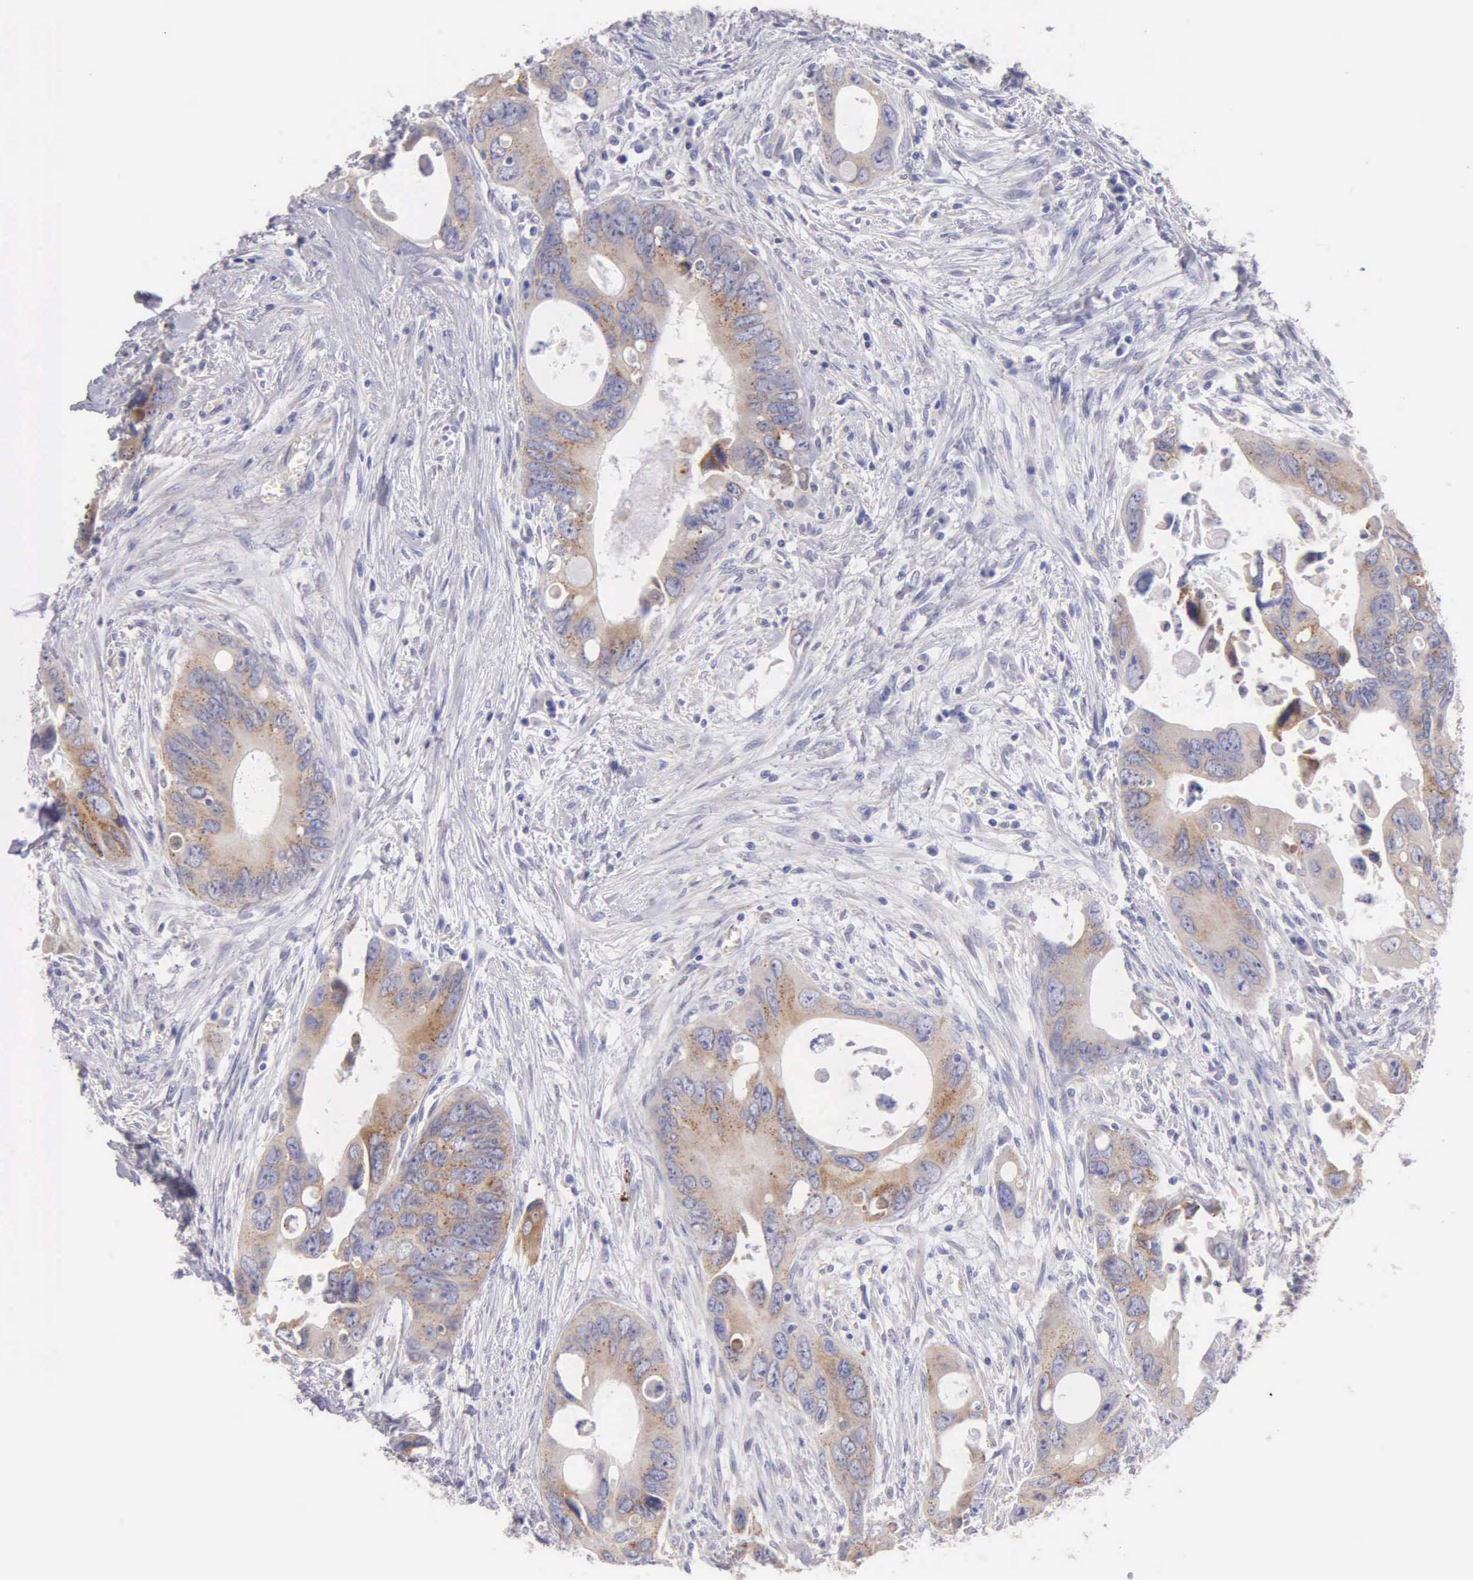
{"staining": {"intensity": "moderate", "quantity": "25%-75%", "location": "cytoplasmic/membranous"}, "tissue": "colorectal cancer", "cell_type": "Tumor cells", "image_type": "cancer", "snomed": [{"axis": "morphology", "description": "Adenocarcinoma, NOS"}, {"axis": "topography", "description": "Rectum"}], "caption": "Immunohistochemistry of human adenocarcinoma (colorectal) reveals medium levels of moderate cytoplasmic/membranous expression in about 25%-75% of tumor cells.", "gene": "APP", "patient": {"sex": "male", "age": 70}}